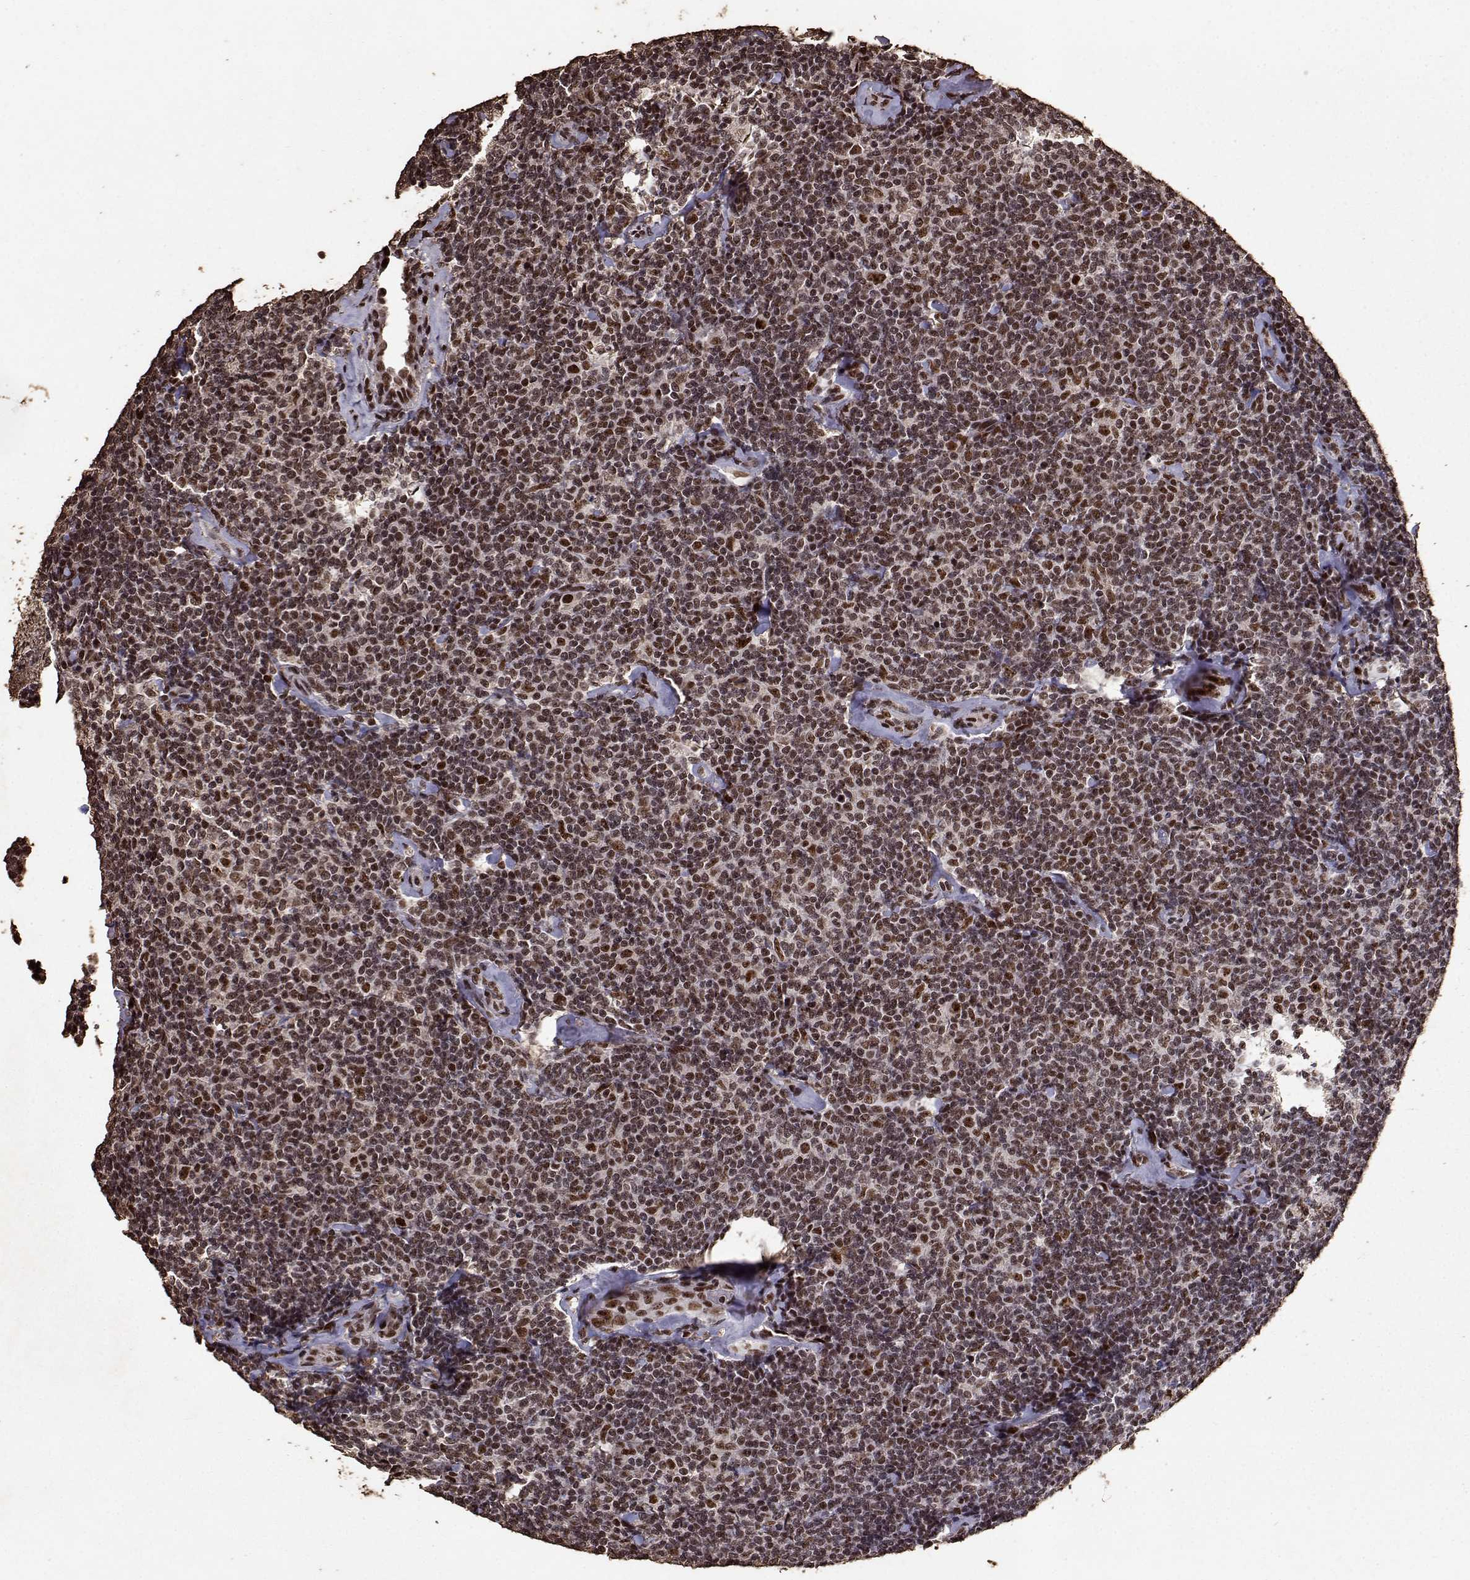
{"staining": {"intensity": "strong", "quantity": ">75%", "location": "nuclear"}, "tissue": "lymphoma", "cell_type": "Tumor cells", "image_type": "cancer", "snomed": [{"axis": "morphology", "description": "Malignant lymphoma, non-Hodgkin's type, Low grade"}, {"axis": "topography", "description": "Lymph node"}], "caption": "IHC (DAB) staining of human lymphoma reveals strong nuclear protein staining in about >75% of tumor cells.", "gene": "TOE1", "patient": {"sex": "female", "age": 56}}